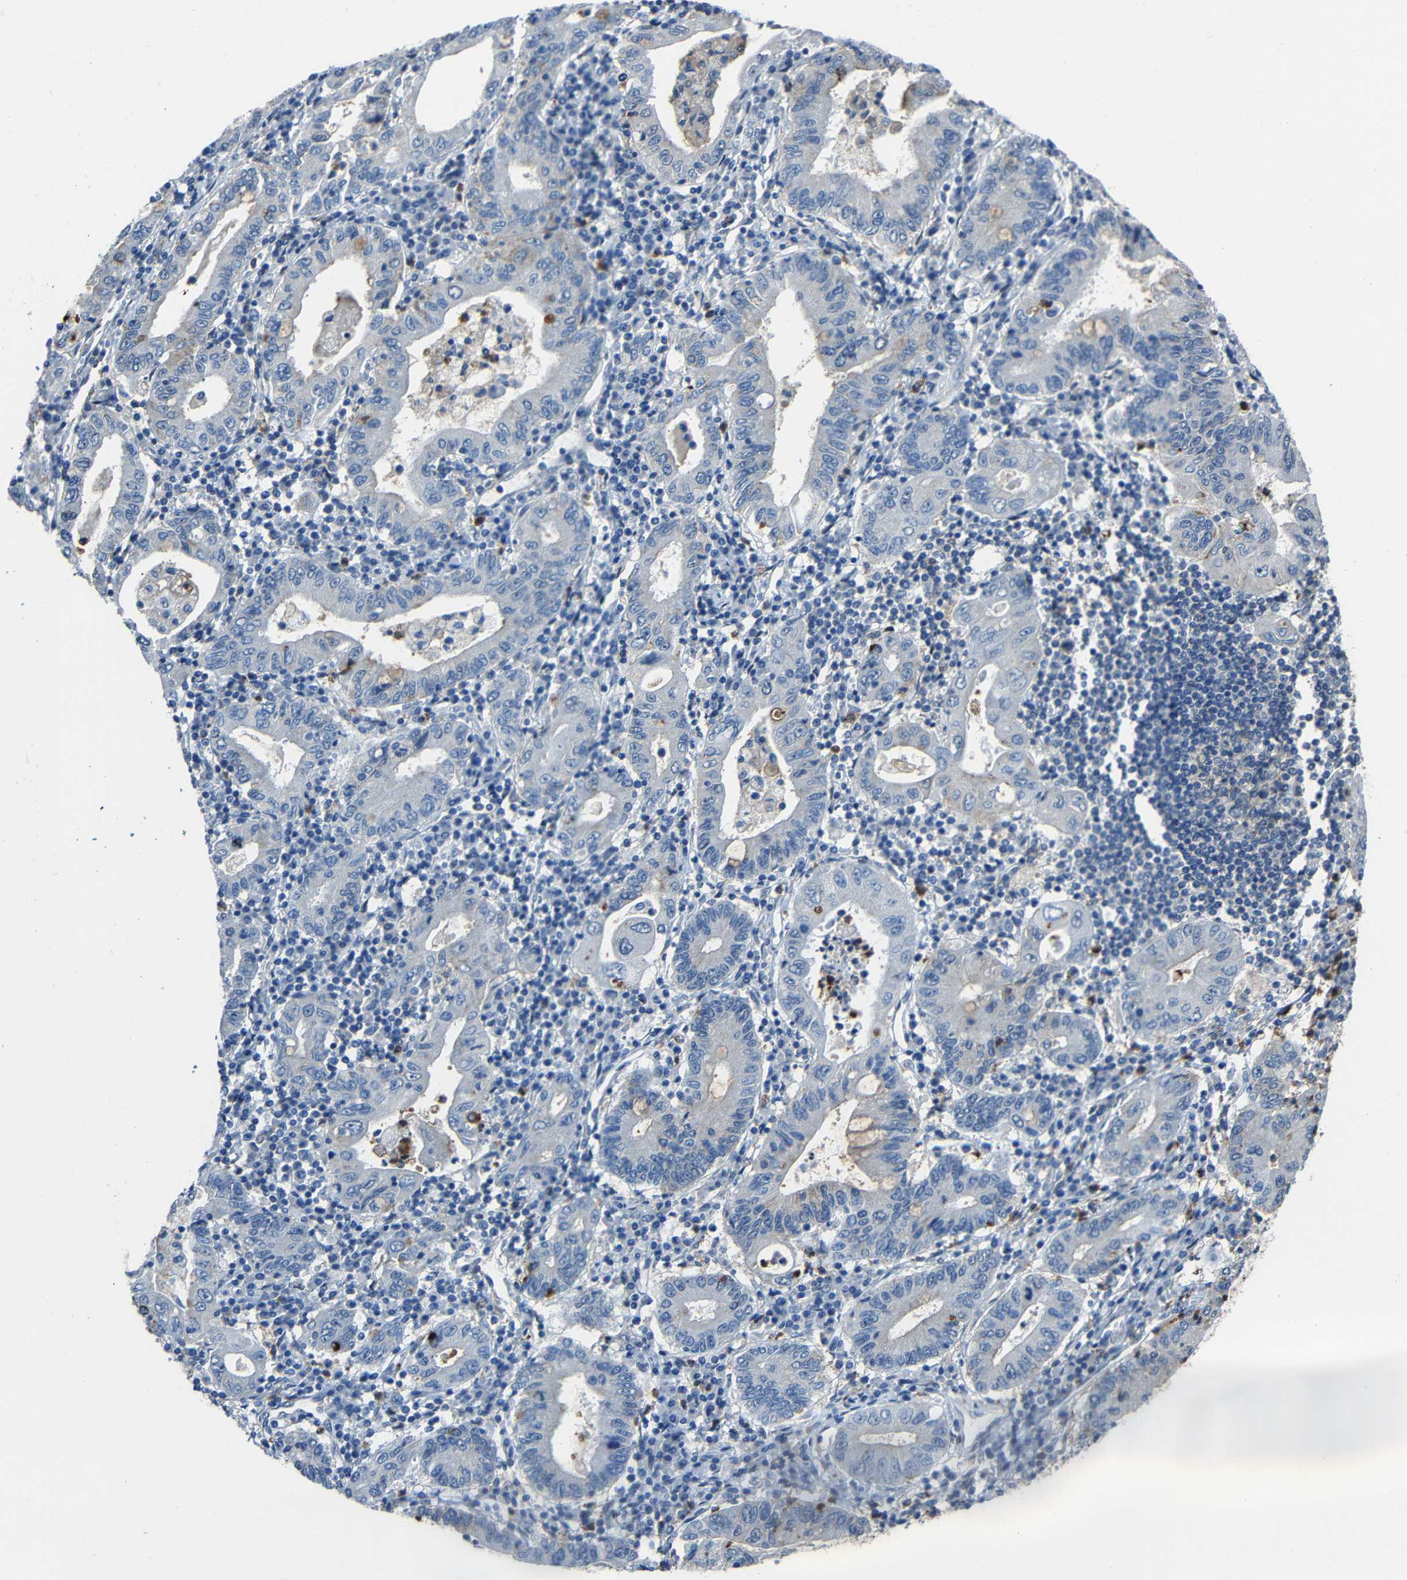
{"staining": {"intensity": "negative", "quantity": "none", "location": "none"}, "tissue": "stomach cancer", "cell_type": "Tumor cells", "image_type": "cancer", "snomed": [{"axis": "morphology", "description": "Normal tissue, NOS"}, {"axis": "morphology", "description": "Adenocarcinoma, NOS"}, {"axis": "topography", "description": "Esophagus"}, {"axis": "topography", "description": "Stomach, upper"}, {"axis": "topography", "description": "Peripheral nerve tissue"}], "caption": "This histopathology image is of stomach cancer stained with immunohistochemistry (IHC) to label a protein in brown with the nuclei are counter-stained blue. There is no positivity in tumor cells.", "gene": "DNAJC5", "patient": {"sex": "male", "age": 62}}